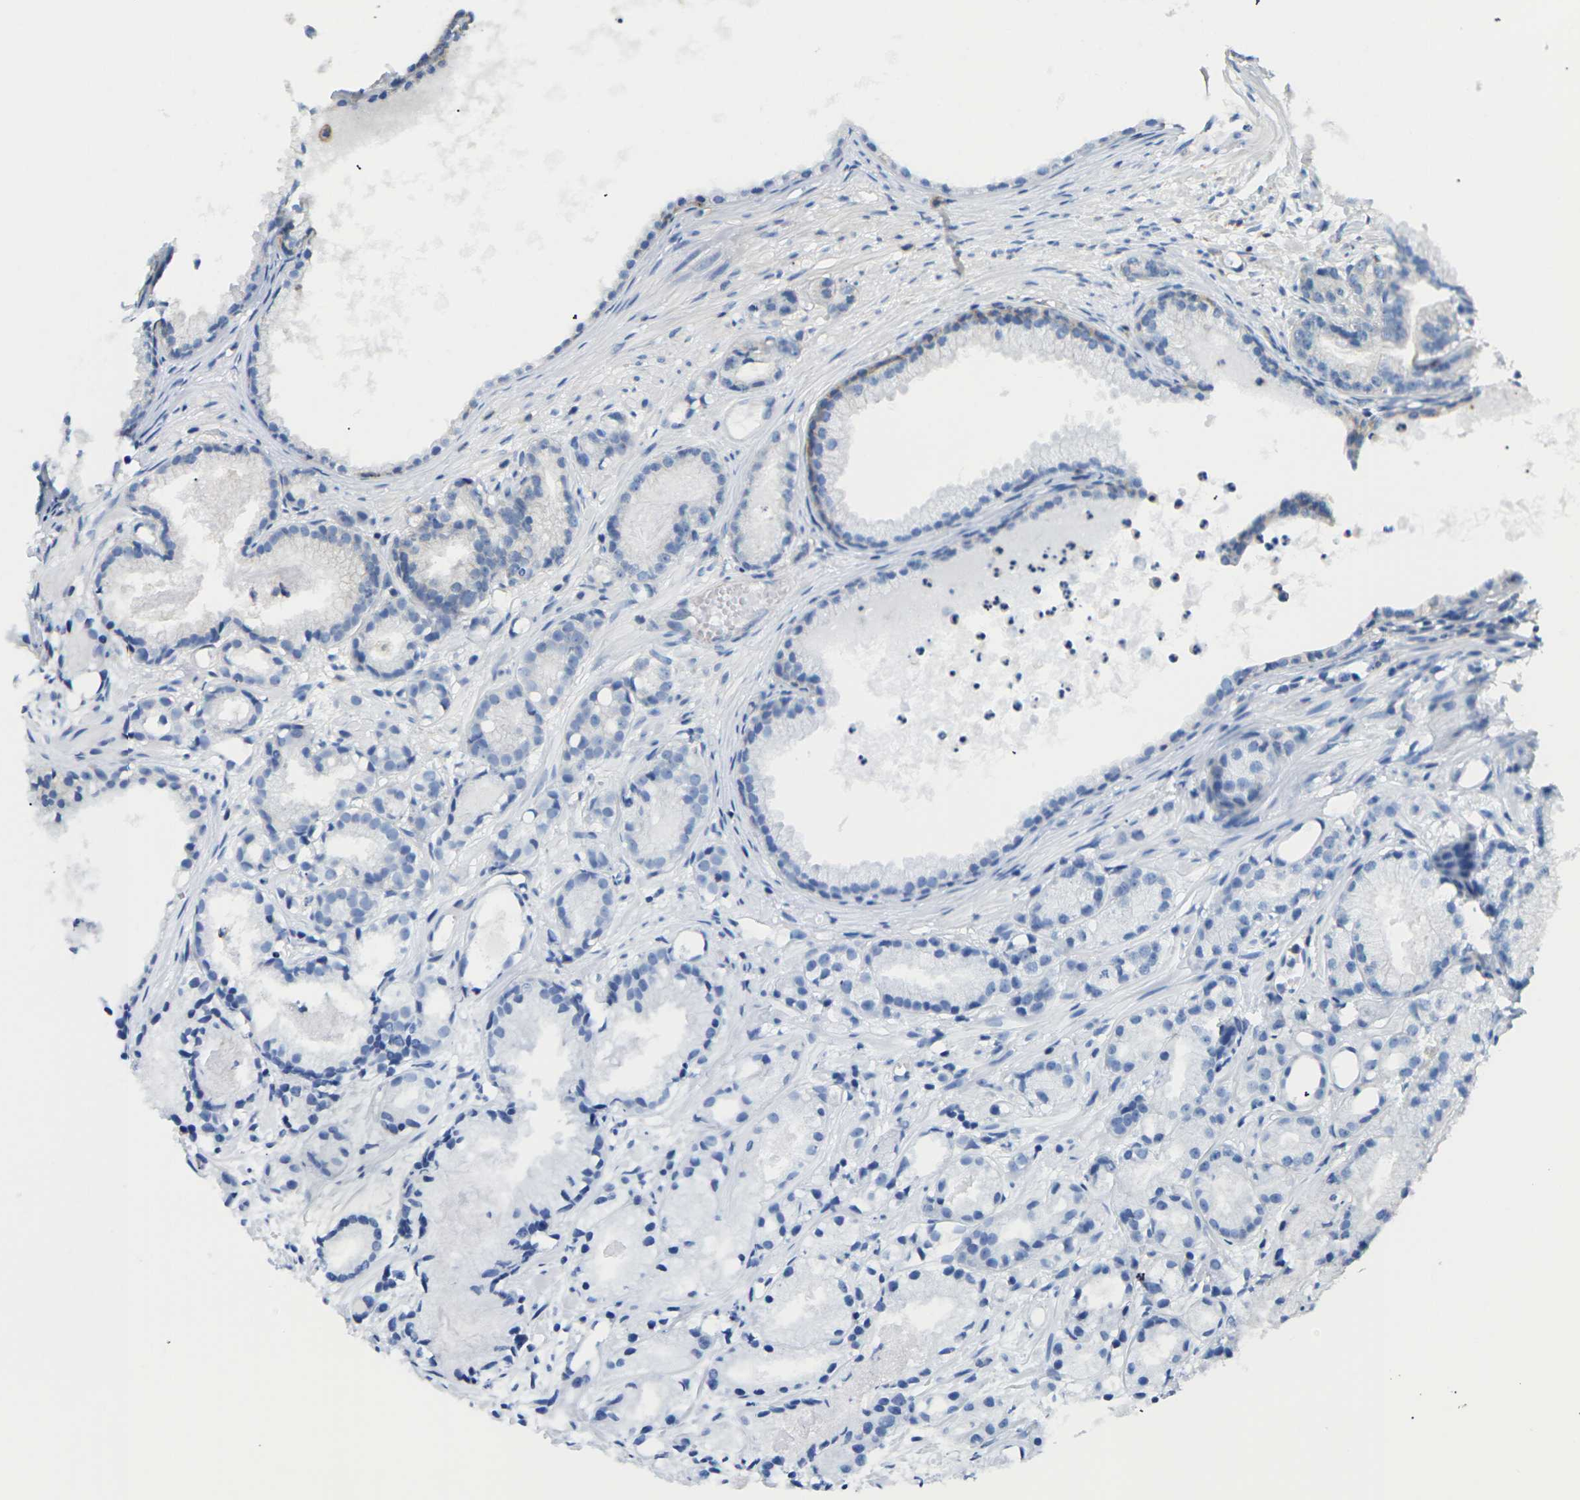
{"staining": {"intensity": "negative", "quantity": "none", "location": "none"}, "tissue": "prostate cancer", "cell_type": "Tumor cells", "image_type": "cancer", "snomed": [{"axis": "morphology", "description": "Adenocarcinoma, Low grade"}, {"axis": "topography", "description": "Prostate"}], "caption": "Histopathology image shows no protein positivity in tumor cells of prostate cancer (adenocarcinoma (low-grade)) tissue.", "gene": "IQGAP1", "patient": {"sex": "male", "age": 72}}